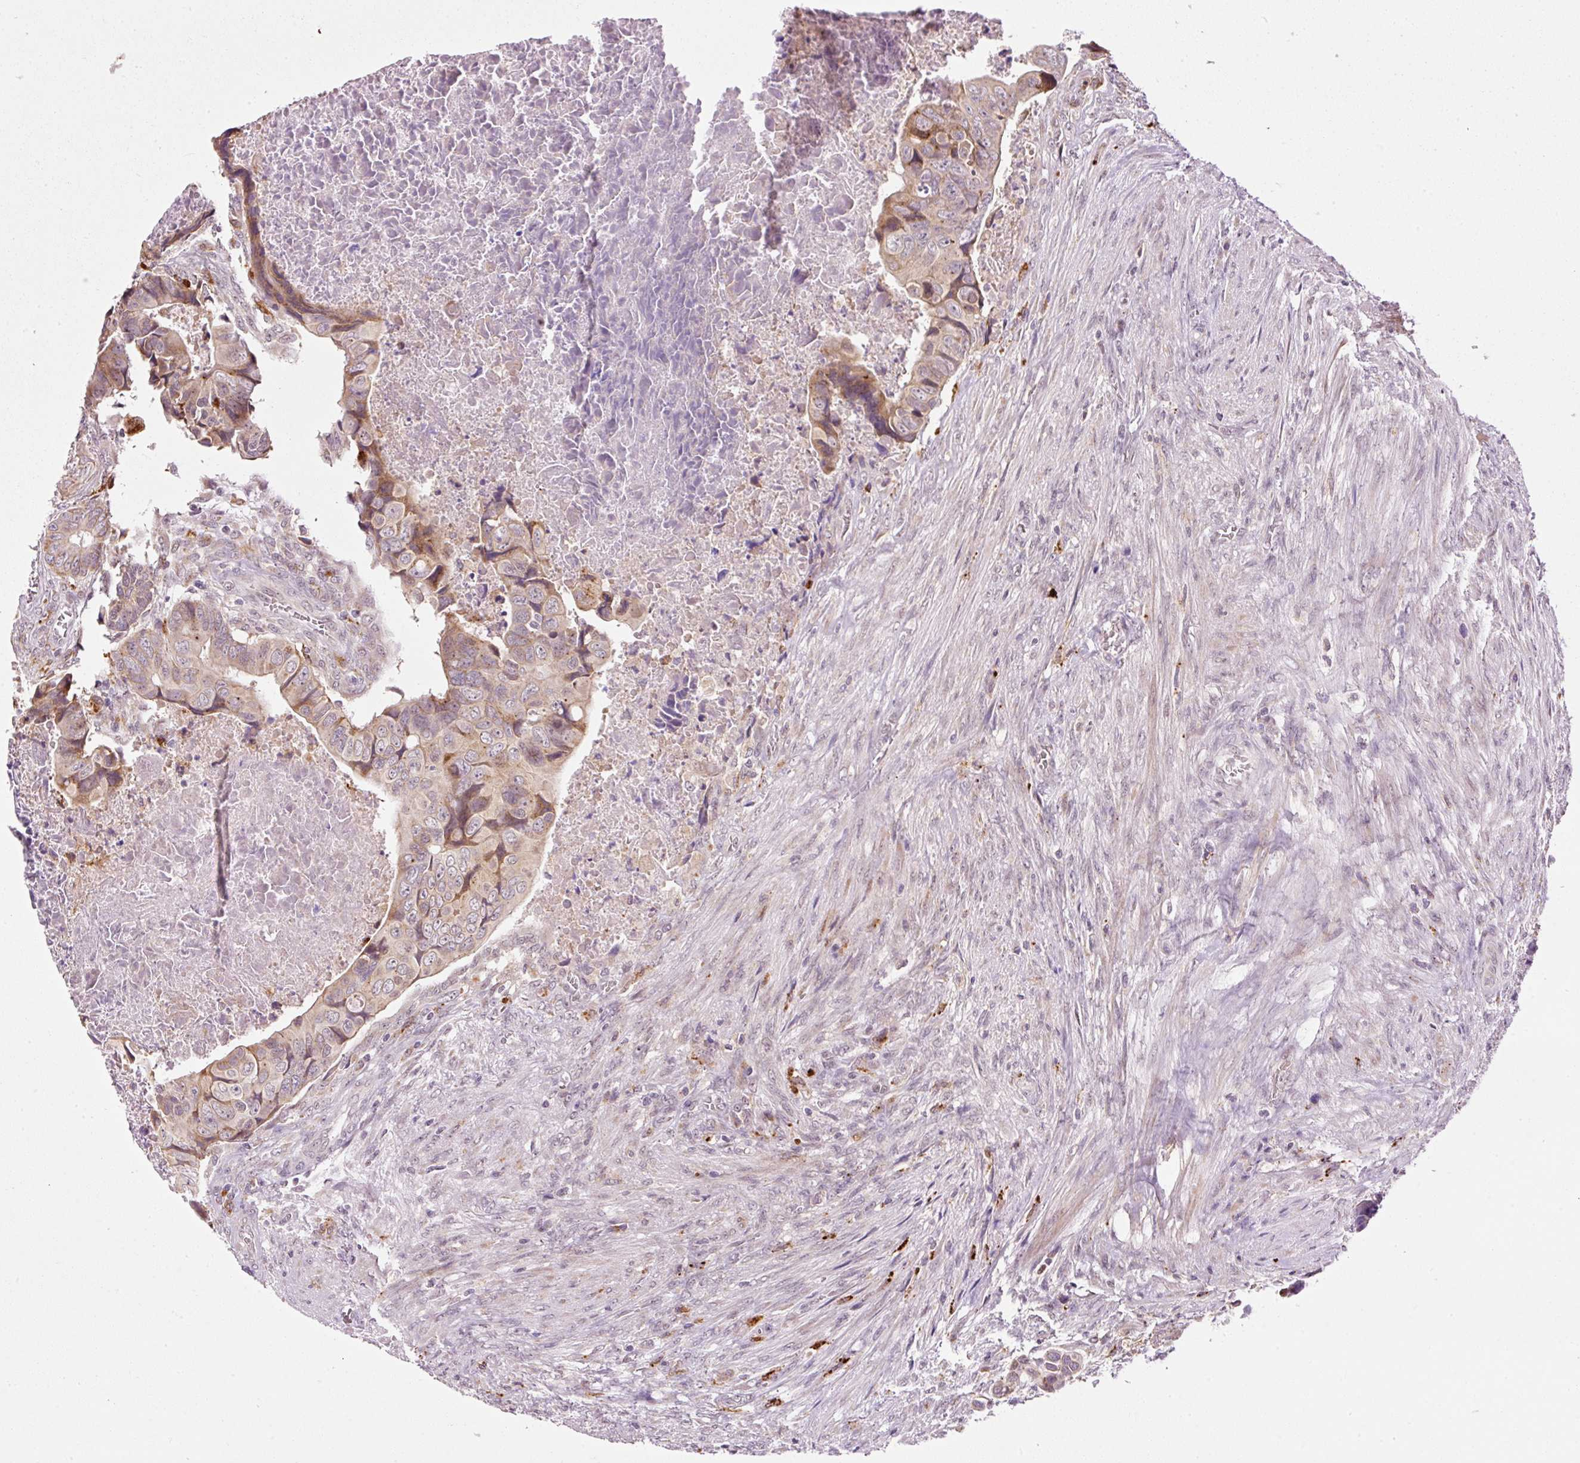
{"staining": {"intensity": "weak", "quantity": ">75%", "location": "cytoplasmic/membranous"}, "tissue": "colorectal cancer", "cell_type": "Tumor cells", "image_type": "cancer", "snomed": [{"axis": "morphology", "description": "Adenocarcinoma, NOS"}, {"axis": "topography", "description": "Rectum"}], "caption": "Protein staining by immunohistochemistry displays weak cytoplasmic/membranous positivity in approximately >75% of tumor cells in colorectal adenocarcinoma.", "gene": "ZNF639", "patient": {"sex": "female", "age": 78}}